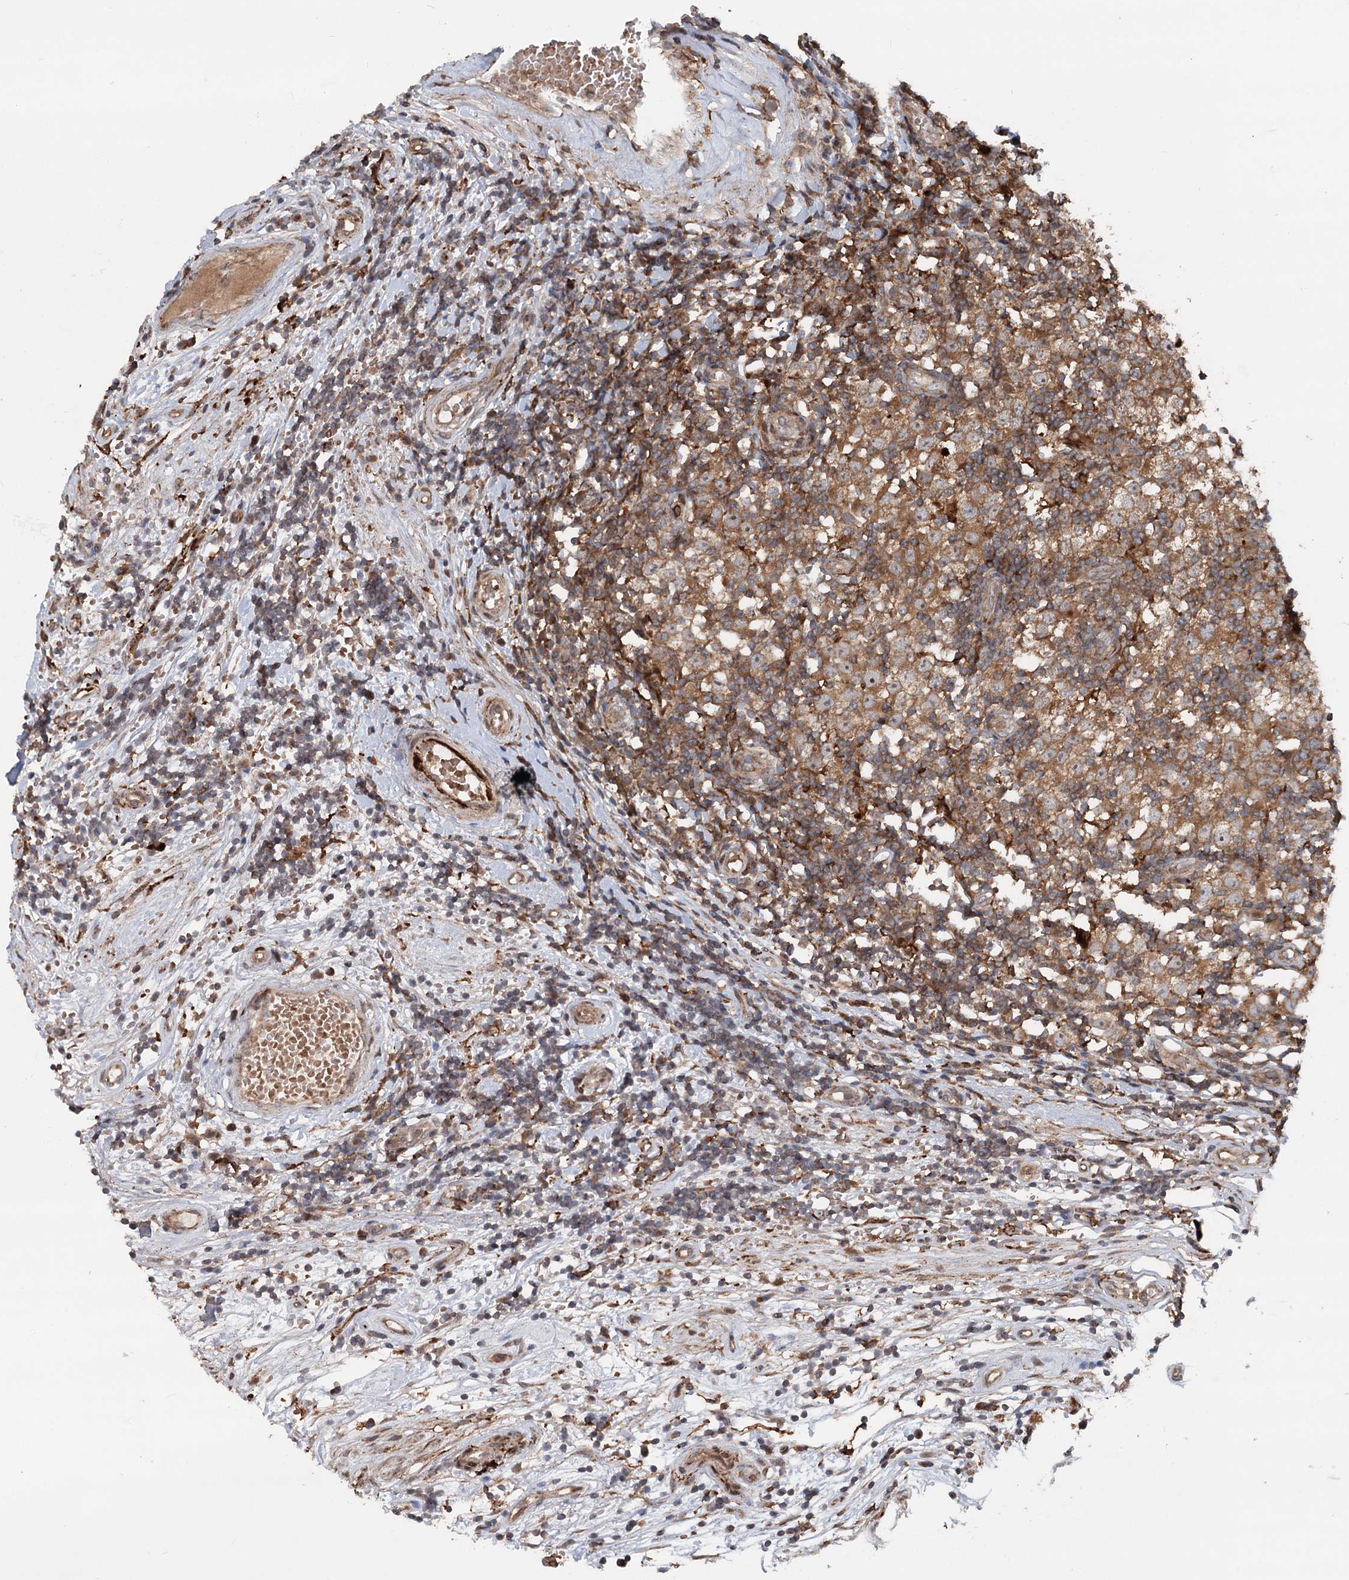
{"staining": {"intensity": "moderate", "quantity": ">75%", "location": "cytoplasmic/membranous"}, "tissue": "testis cancer", "cell_type": "Tumor cells", "image_type": "cancer", "snomed": [{"axis": "morphology", "description": "Seminoma, NOS"}, {"axis": "topography", "description": "Testis"}], "caption": "The micrograph exhibits immunohistochemical staining of testis cancer. There is moderate cytoplasmic/membranous positivity is present in about >75% of tumor cells.", "gene": "RNF111", "patient": {"sex": "male", "age": 65}}